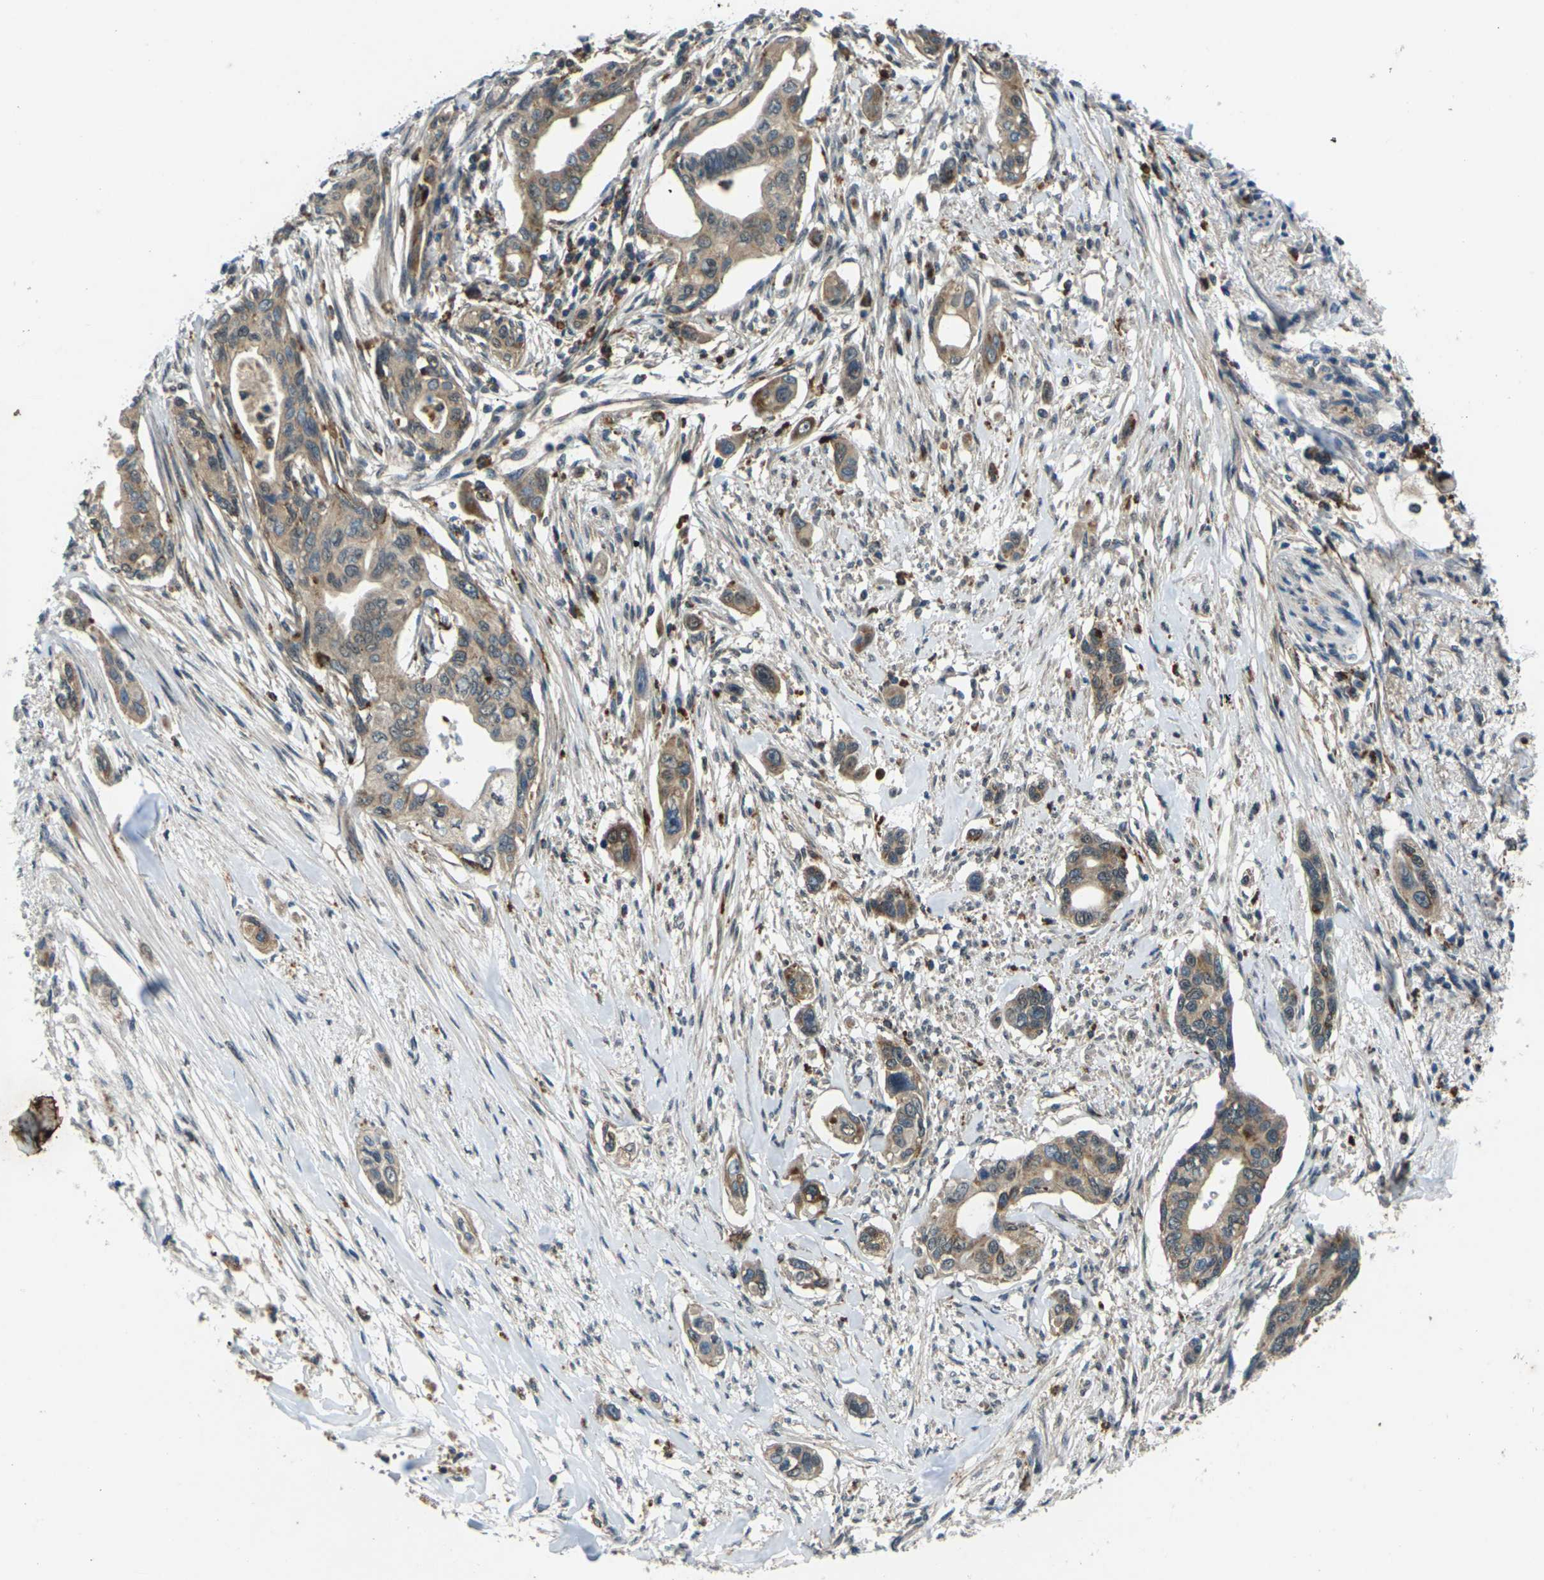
{"staining": {"intensity": "moderate", "quantity": ">75%", "location": "cytoplasmic/membranous"}, "tissue": "pancreatic cancer", "cell_type": "Tumor cells", "image_type": "cancer", "snomed": [{"axis": "morphology", "description": "Adenocarcinoma, NOS"}, {"axis": "topography", "description": "Pancreas"}], "caption": "Protein staining shows moderate cytoplasmic/membranous staining in about >75% of tumor cells in pancreatic cancer.", "gene": "SLC31A2", "patient": {"sex": "female", "age": 60}}